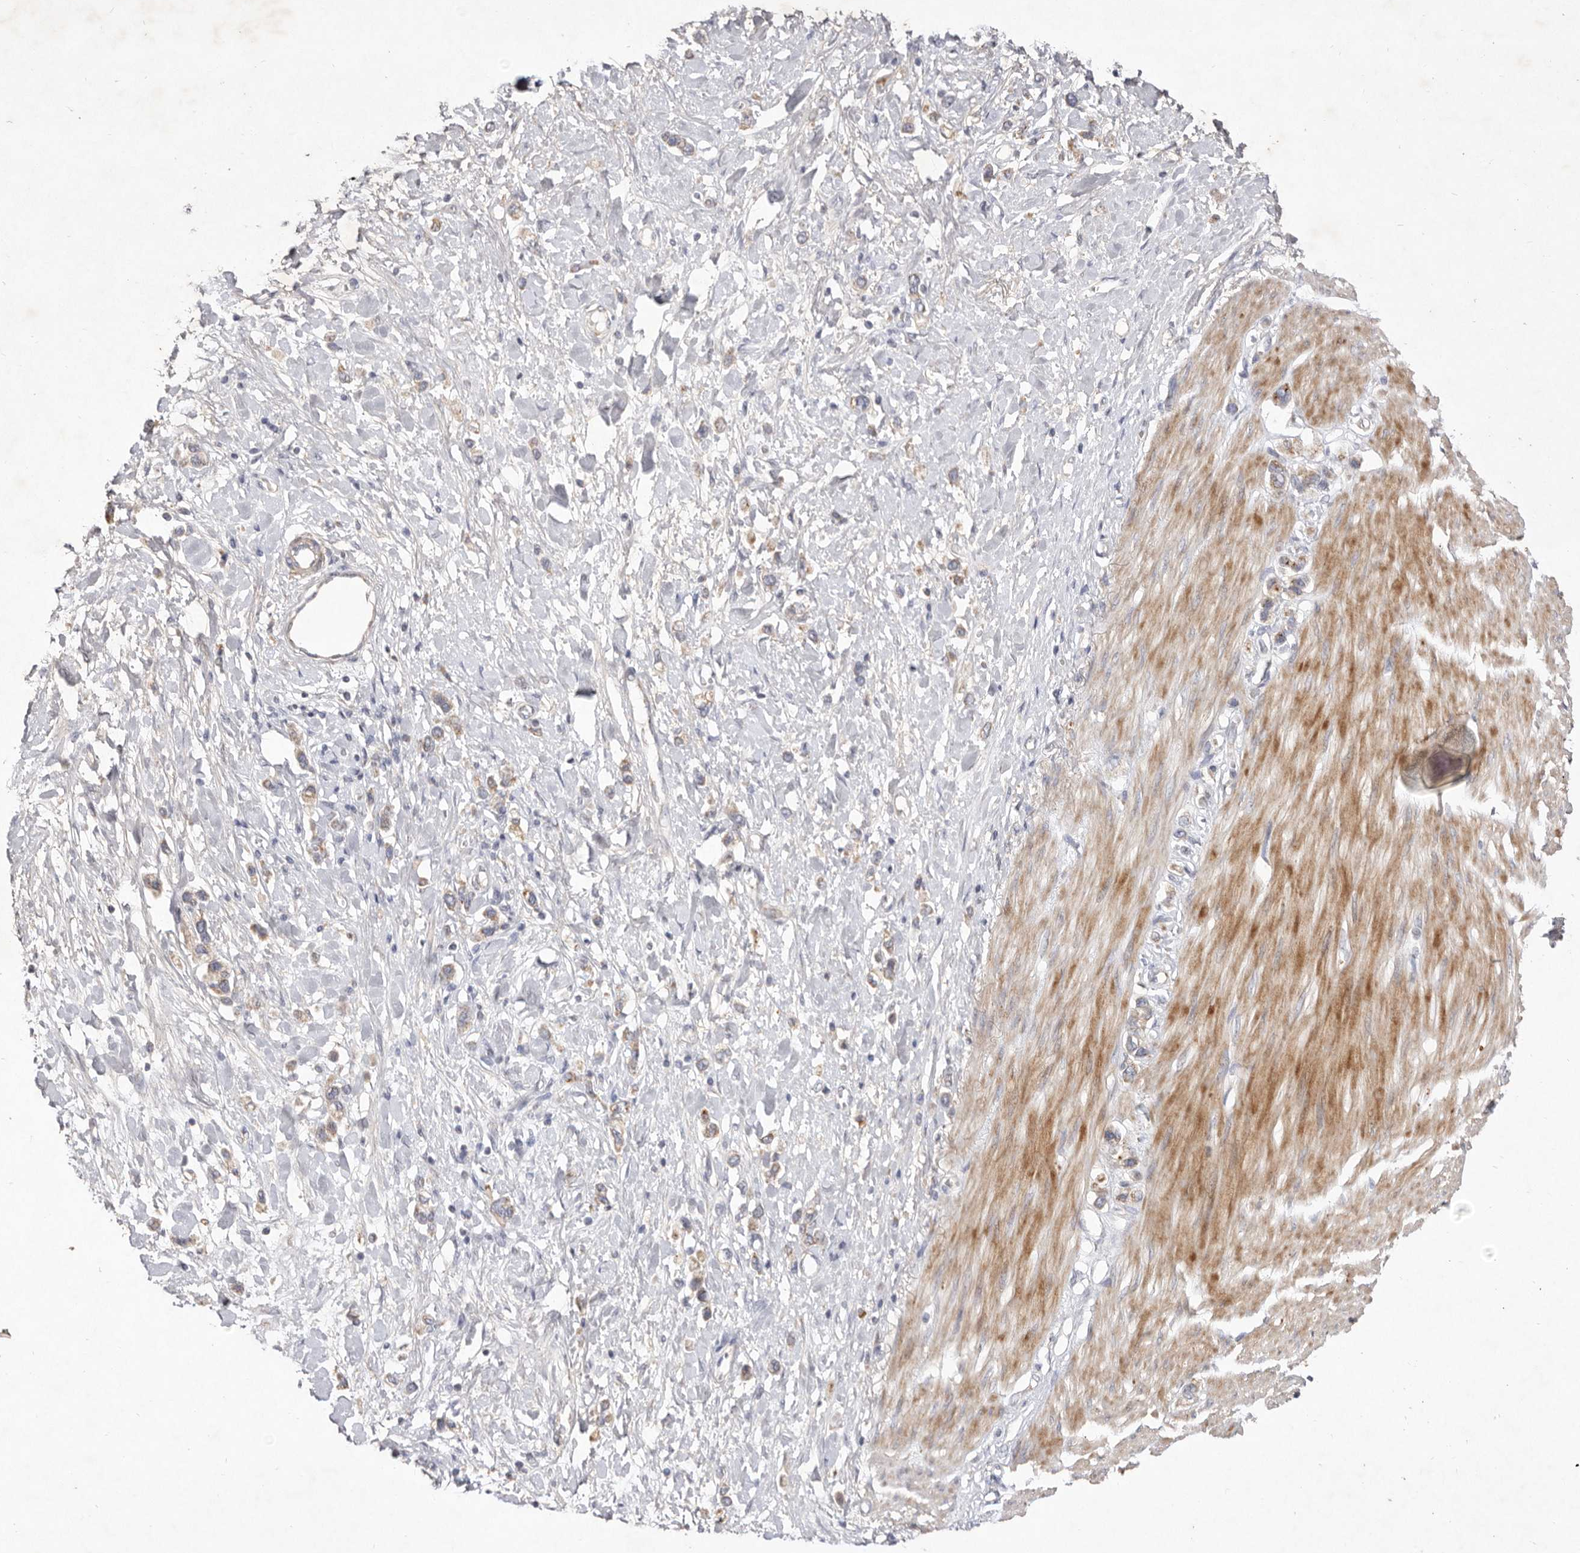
{"staining": {"intensity": "weak", "quantity": ">75%", "location": "cytoplasmic/membranous"}, "tissue": "stomach cancer", "cell_type": "Tumor cells", "image_type": "cancer", "snomed": [{"axis": "morphology", "description": "Adenocarcinoma, NOS"}, {"axis": "topography", "description": "Stomach"}], "caption": "An image showing weak cytoplasmic/membranous staining in approximately >75% of tumor cells in adenocarcinoma (stomach), as visualized by brown immunohistochemical staining.", "gene": "USP24", "patient": {"sex": "female", "age": 65}}